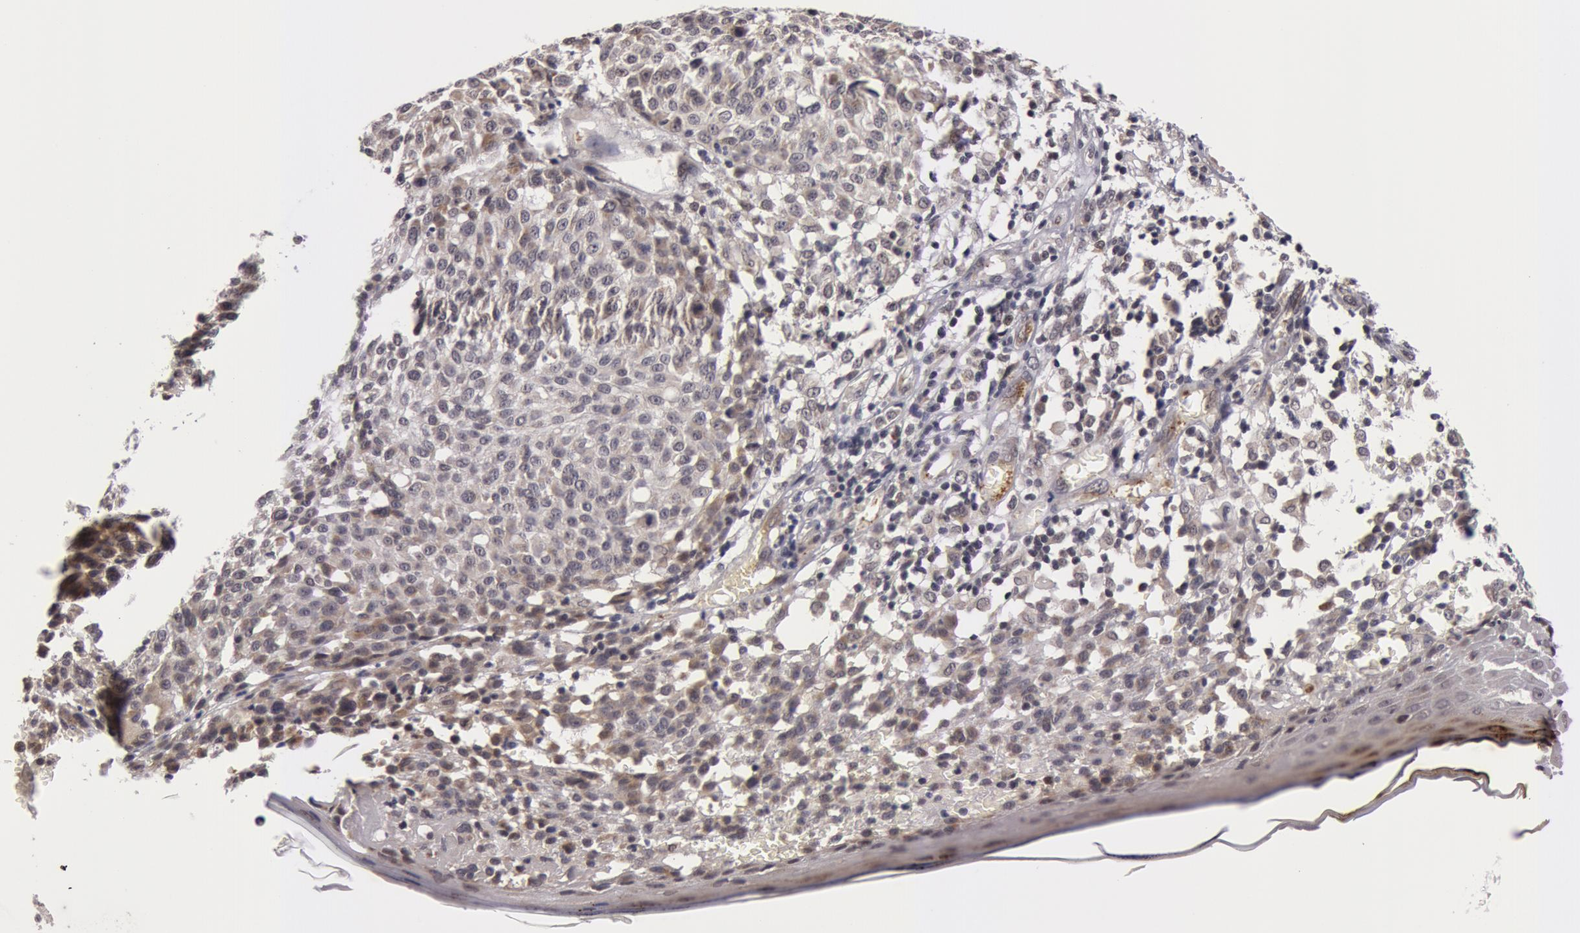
{"staining": {"intensity": "negative", "quantity": "none", "location": "none"}, "tissue": "melanoma", "cell_type": "Tumor cells", "image_type": "cancer", "snomed": [{"axis": "morphology", "description": "Malignant melanoma, NOS"}, {"axis": "topography", "description": "Skin"}], "caption": "High magnification brightfield microscopy of melanoma stained with DAB (brown) and counterstained with hematoxylin (blue): tumor cells show no significant staining.", "gene": "SYTL4", "patient": {"sex": "female", "age": 49}}